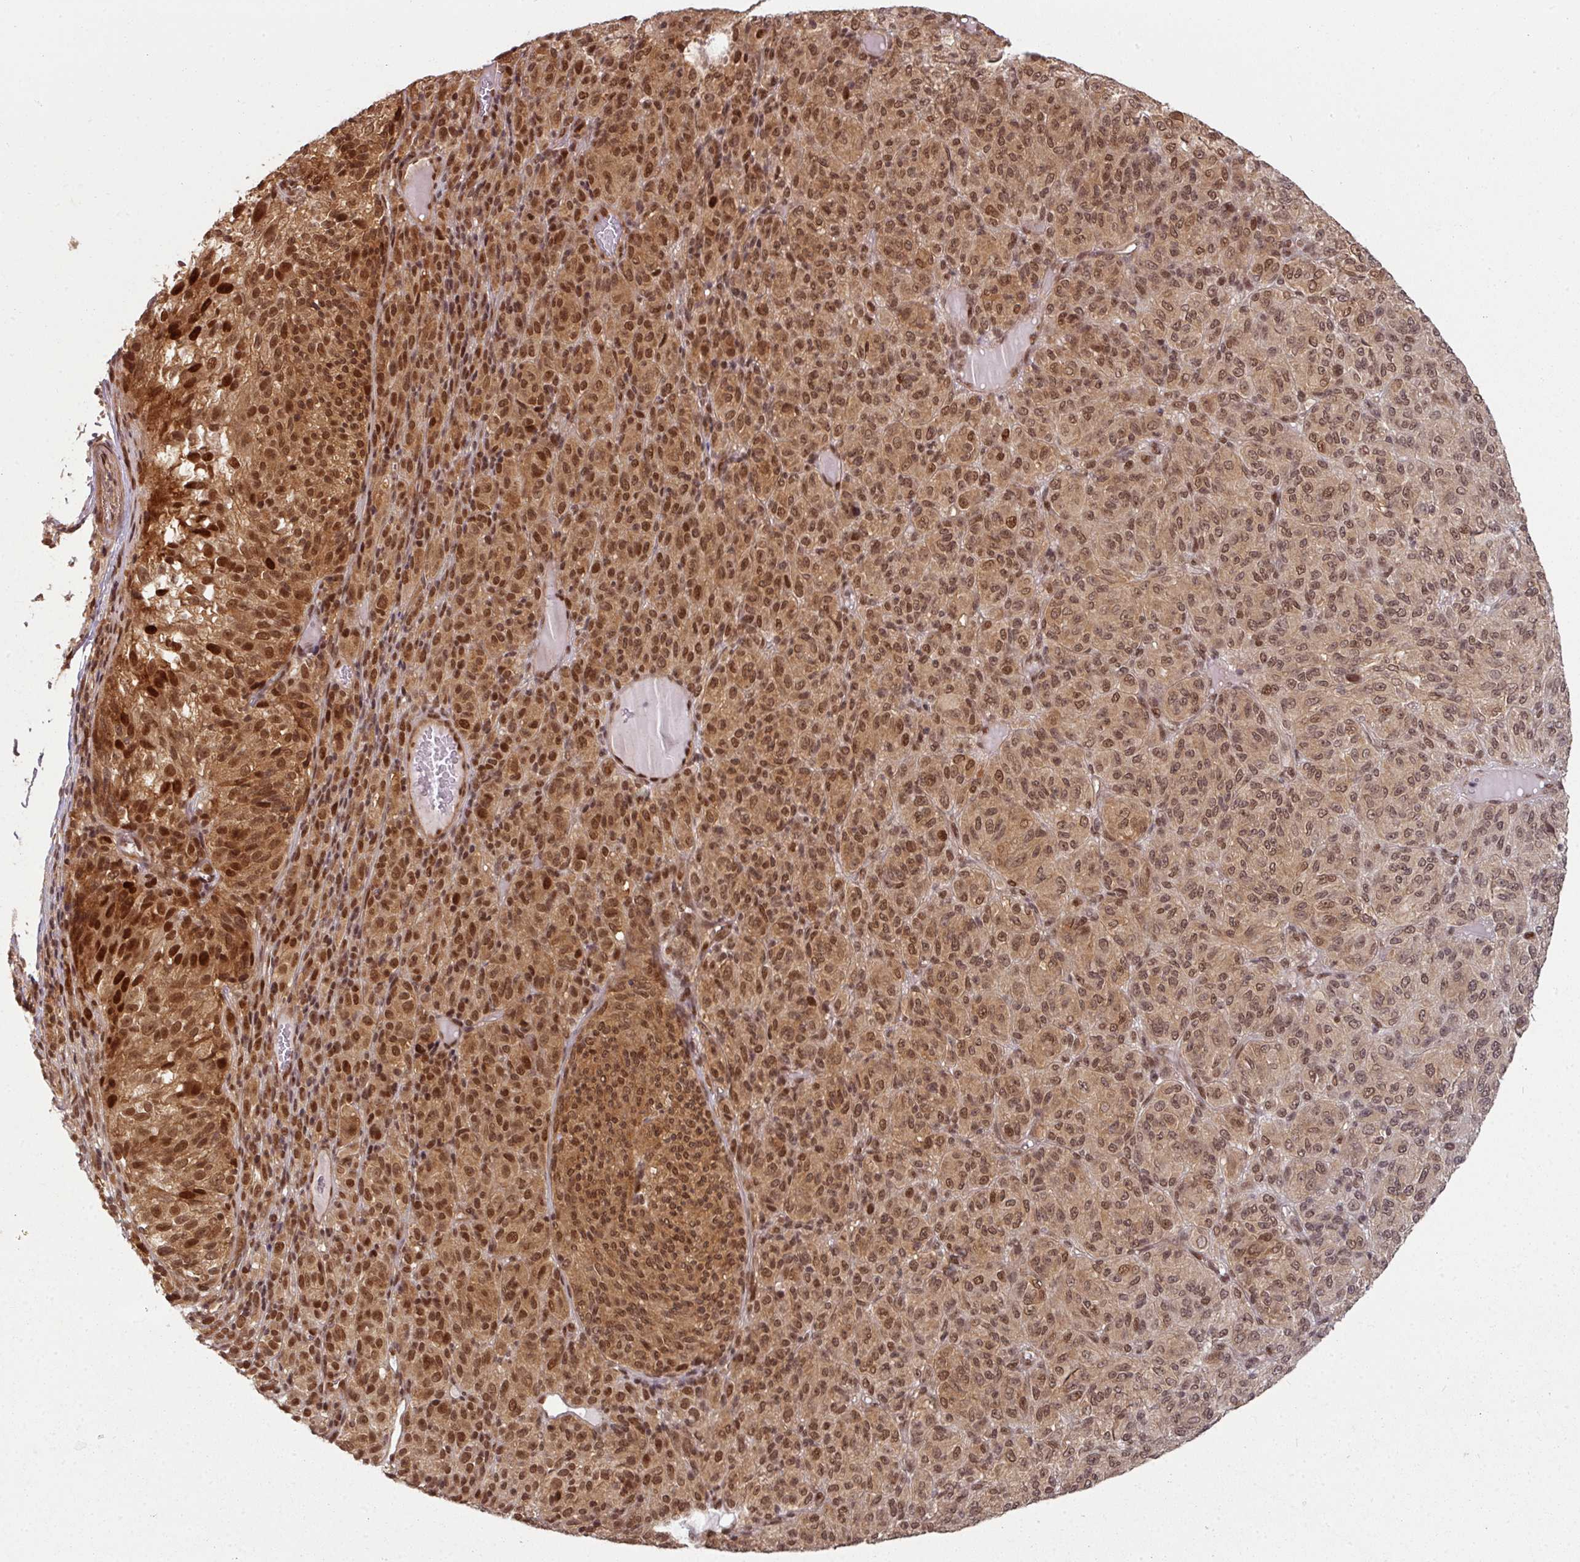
{"staining": {"intensity": "strong", "quantity": ">75%", "location": "cytoplasmic/membranous,nuclear"}, "tissue": "melanoma", "cell_type": "Tumor cells", "image_type": "cancer", "snomed": [{"axis": "morphology", "description": "Malignant melanoma, Metastatic site"}, {"axis": "topography", "description": "Brain"}], "caption": "A high amount of strong cytoplasmic/membranous and nuclear expression is seen in about >75% of tumor cells in malignant melanoma (metastatic site) tissue.", "gene": "SIK3", "patient": {"sex": "female", "age": 56}}